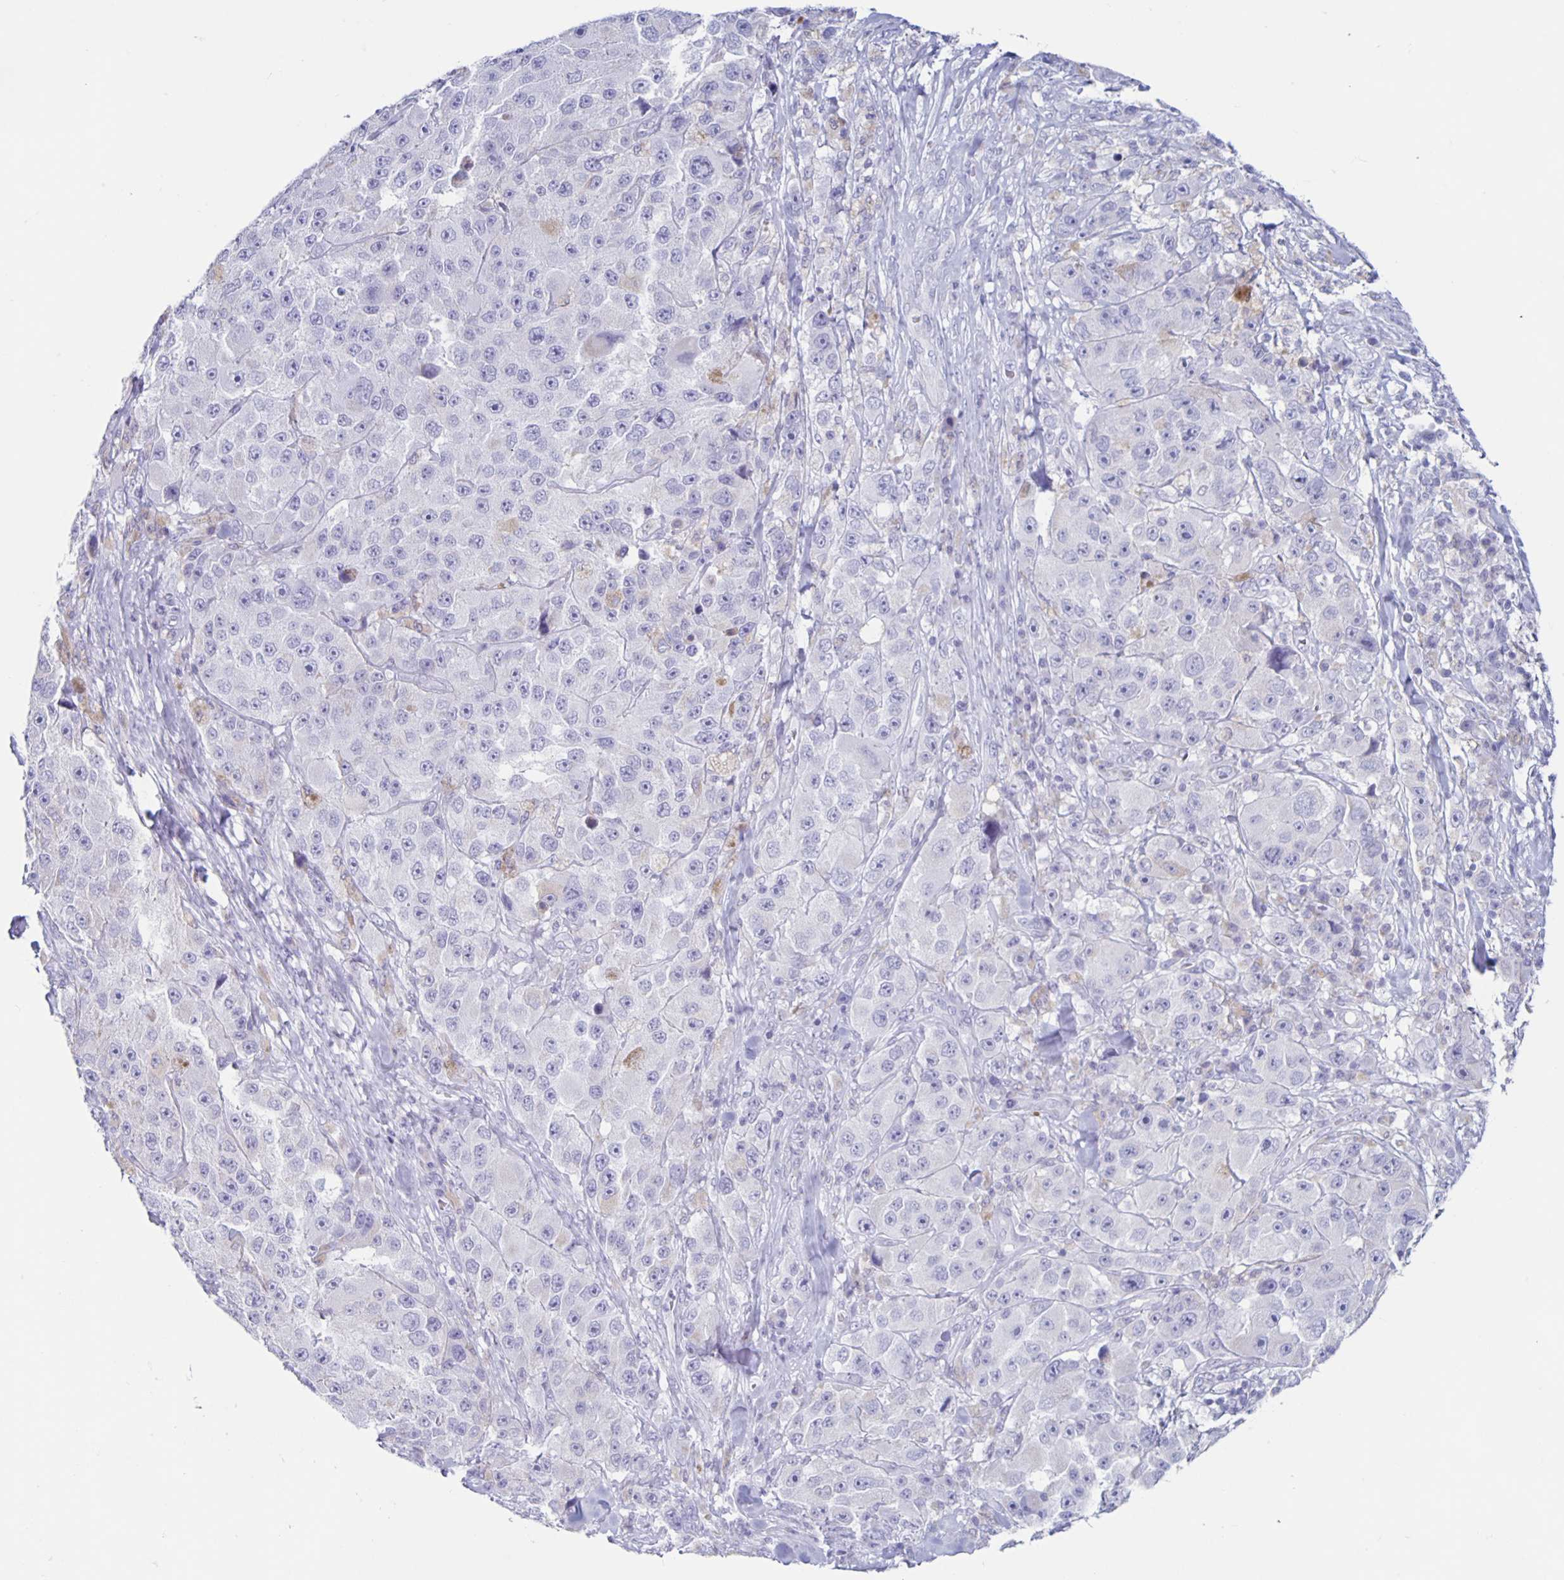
{"staining": {"intensity": "negative", "quantity": "none", "location": "none"}, "tissue": "melanoma", "cell_type": "Tumor cells", "image_type": "cancer", "snomed": [{"axis": "morphology", "description": "Malignant melanoma, Metastatic site"}, {"axis": "topography", "description": "Lymph node"}], "caption": "Histopathology image shows no protein expression in tumor cells of malignant melanoma (metastatic site) tissue.", "gene": "CT45A5", "patient": {"sex": "male", "age": 62}}